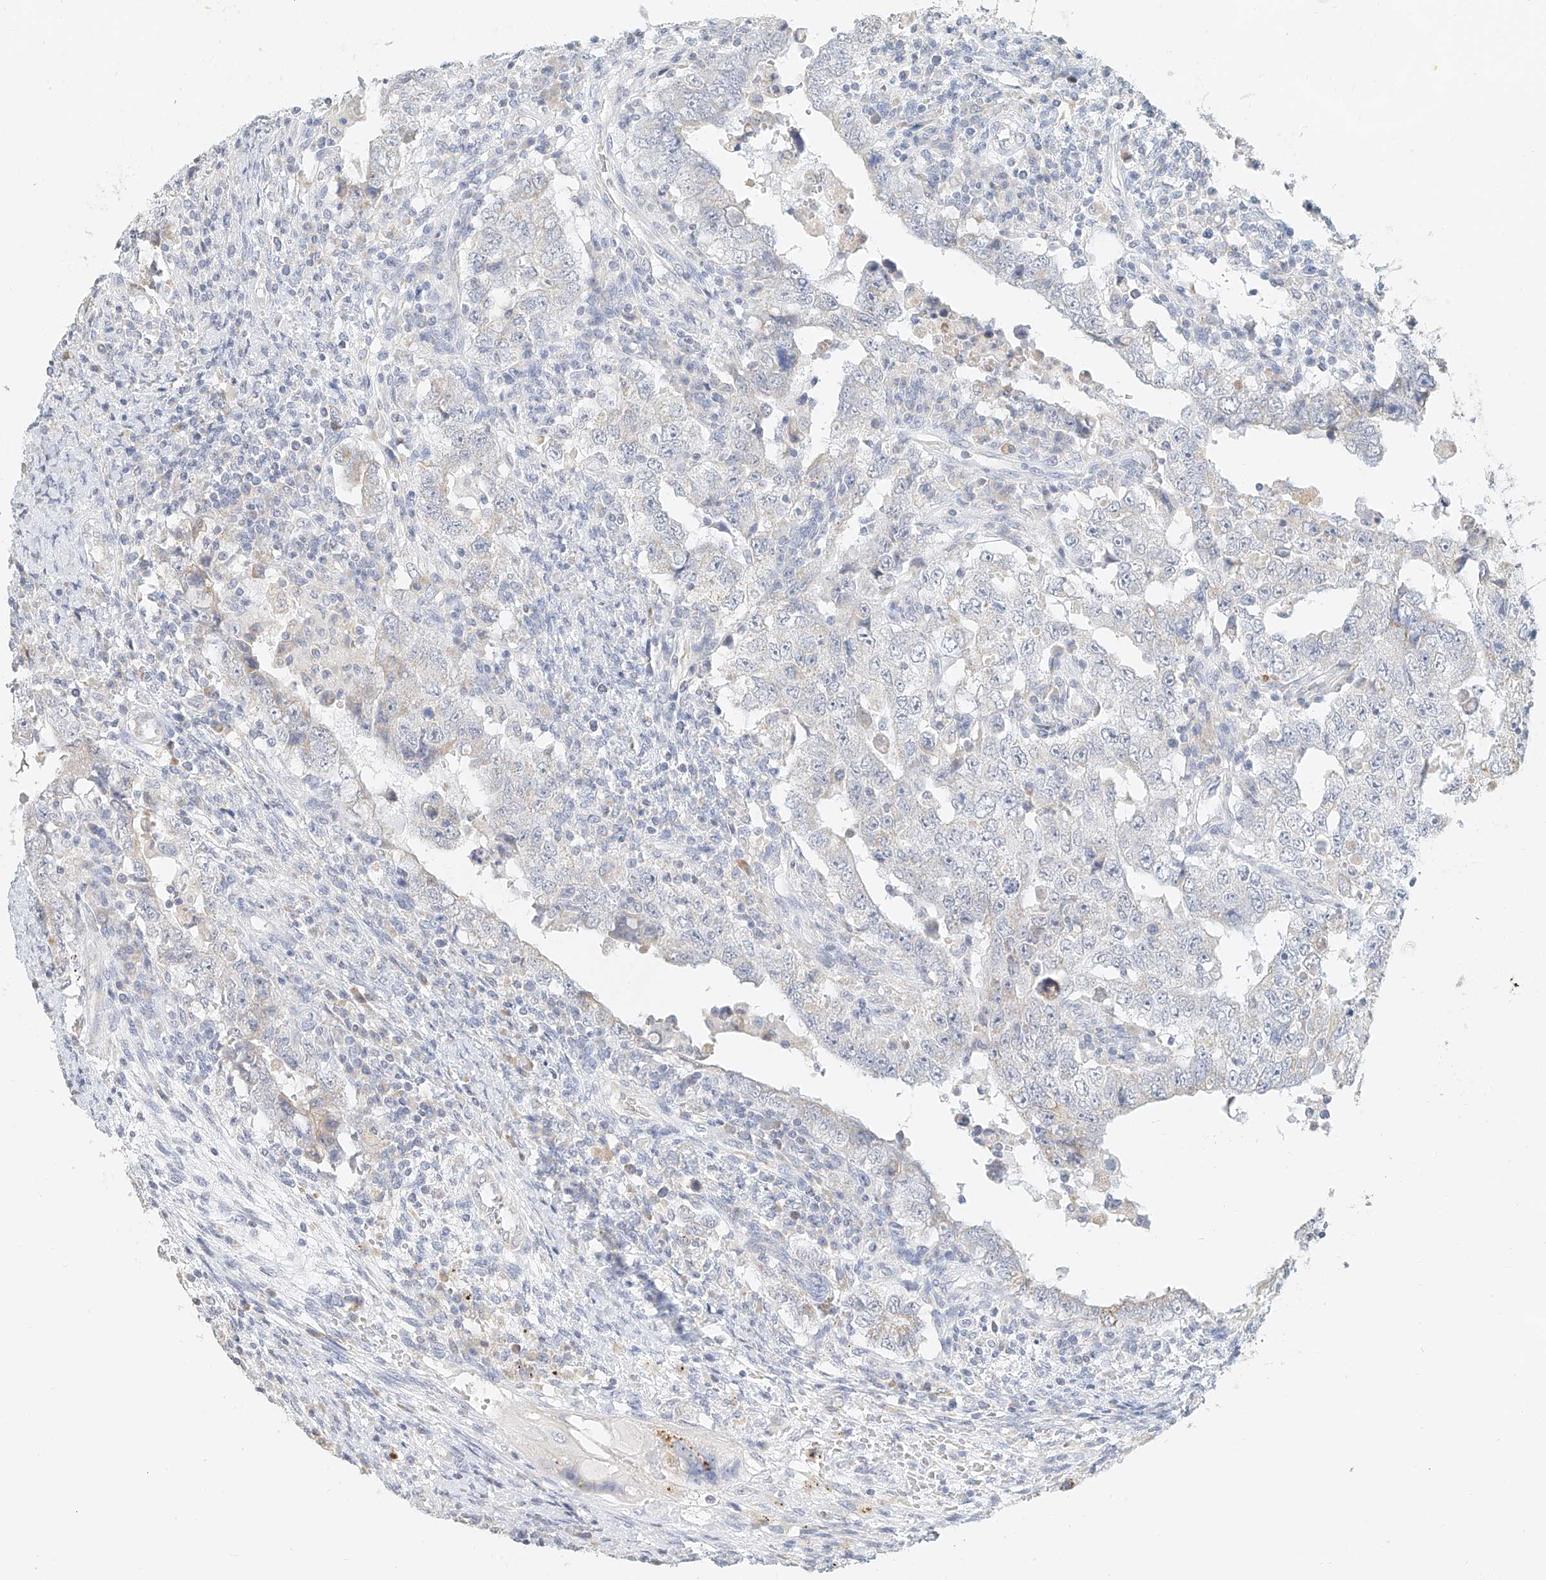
{"staining": {"intensity": "negative", "quantity": "none", "location": "none"}, "tissue": "testis cancer", "cell_type": "Tumor cells", "image_type": "cancer", "snomed": [{"axis": "morphology", "description": "Carcinoma, Embryonal, NOS"}, {"axis": "topography", "description": "Testis"}], "caption": "This micrograph is of testis embryonal carcinoma stained with immunohistochemistry to label a protein in brown with the nuclei are counter-stained blue. There is no positivity in tumor cells.", "gene": "CXorf58", "patient": {"sex": "male", "age": 26}}